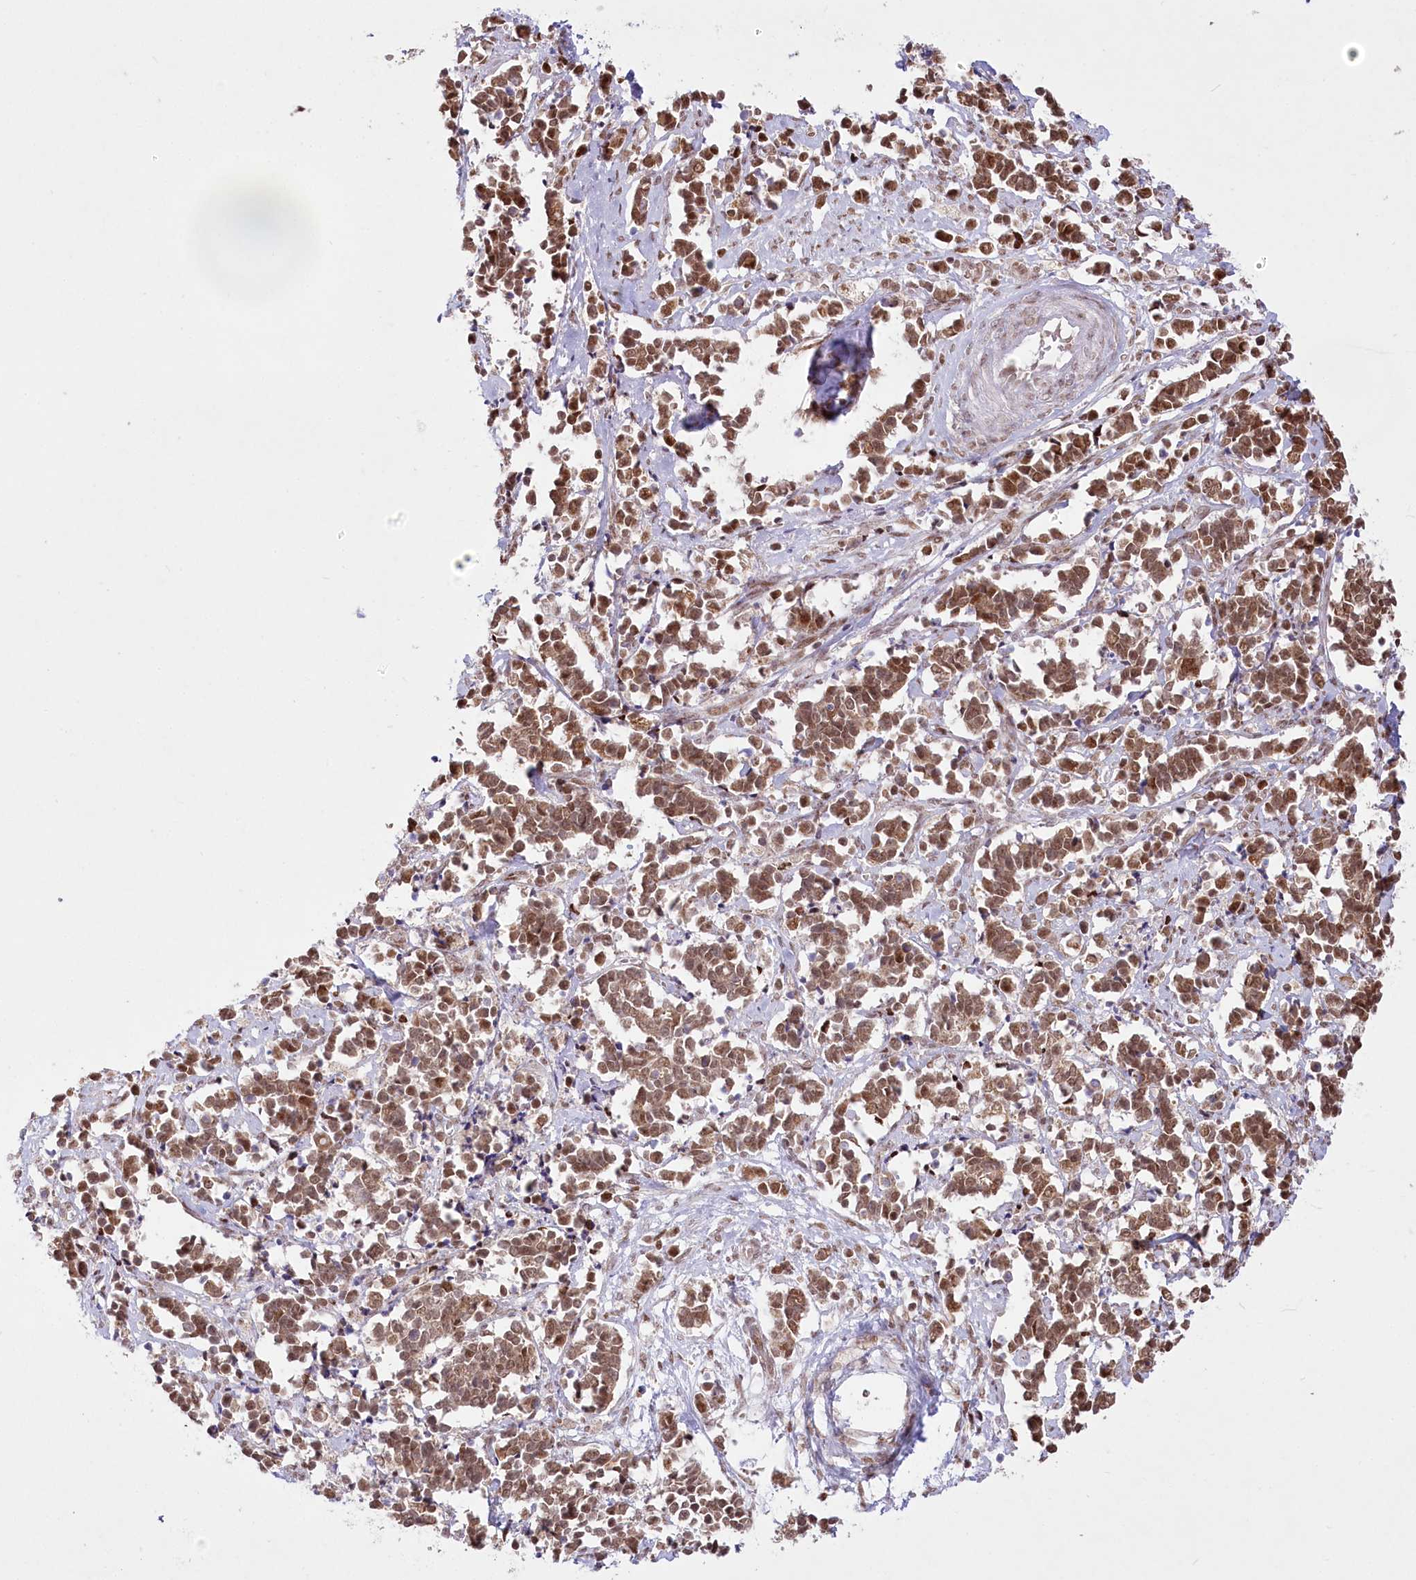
{"staining": {"intensity": "moderate", "quantity": ">75%", "location": "nuclear"}, "tissue": "cervical cancer", "cell_type": "Tumor cells", "image_type": "cancer", "snomed": [{"axis": "morphology", "description": "Normal tissue, NOS"}, {"axis": "morphology", "description": "Squamous cell carcinoma, NOS"}, {"axis": "topography", "description": "Cervix"}], "caption": "IHC of human squamous cell carcinoma (cervical) displays medium levels of moderate nuclear expression in about >75% of tumor cells. Using DAB (brown) and hematoxylin (blue) stains, captured at high magnification using brightfield microscopy.", "gene": "PYURF", "patient": {"sex": "female", "age": 35}}